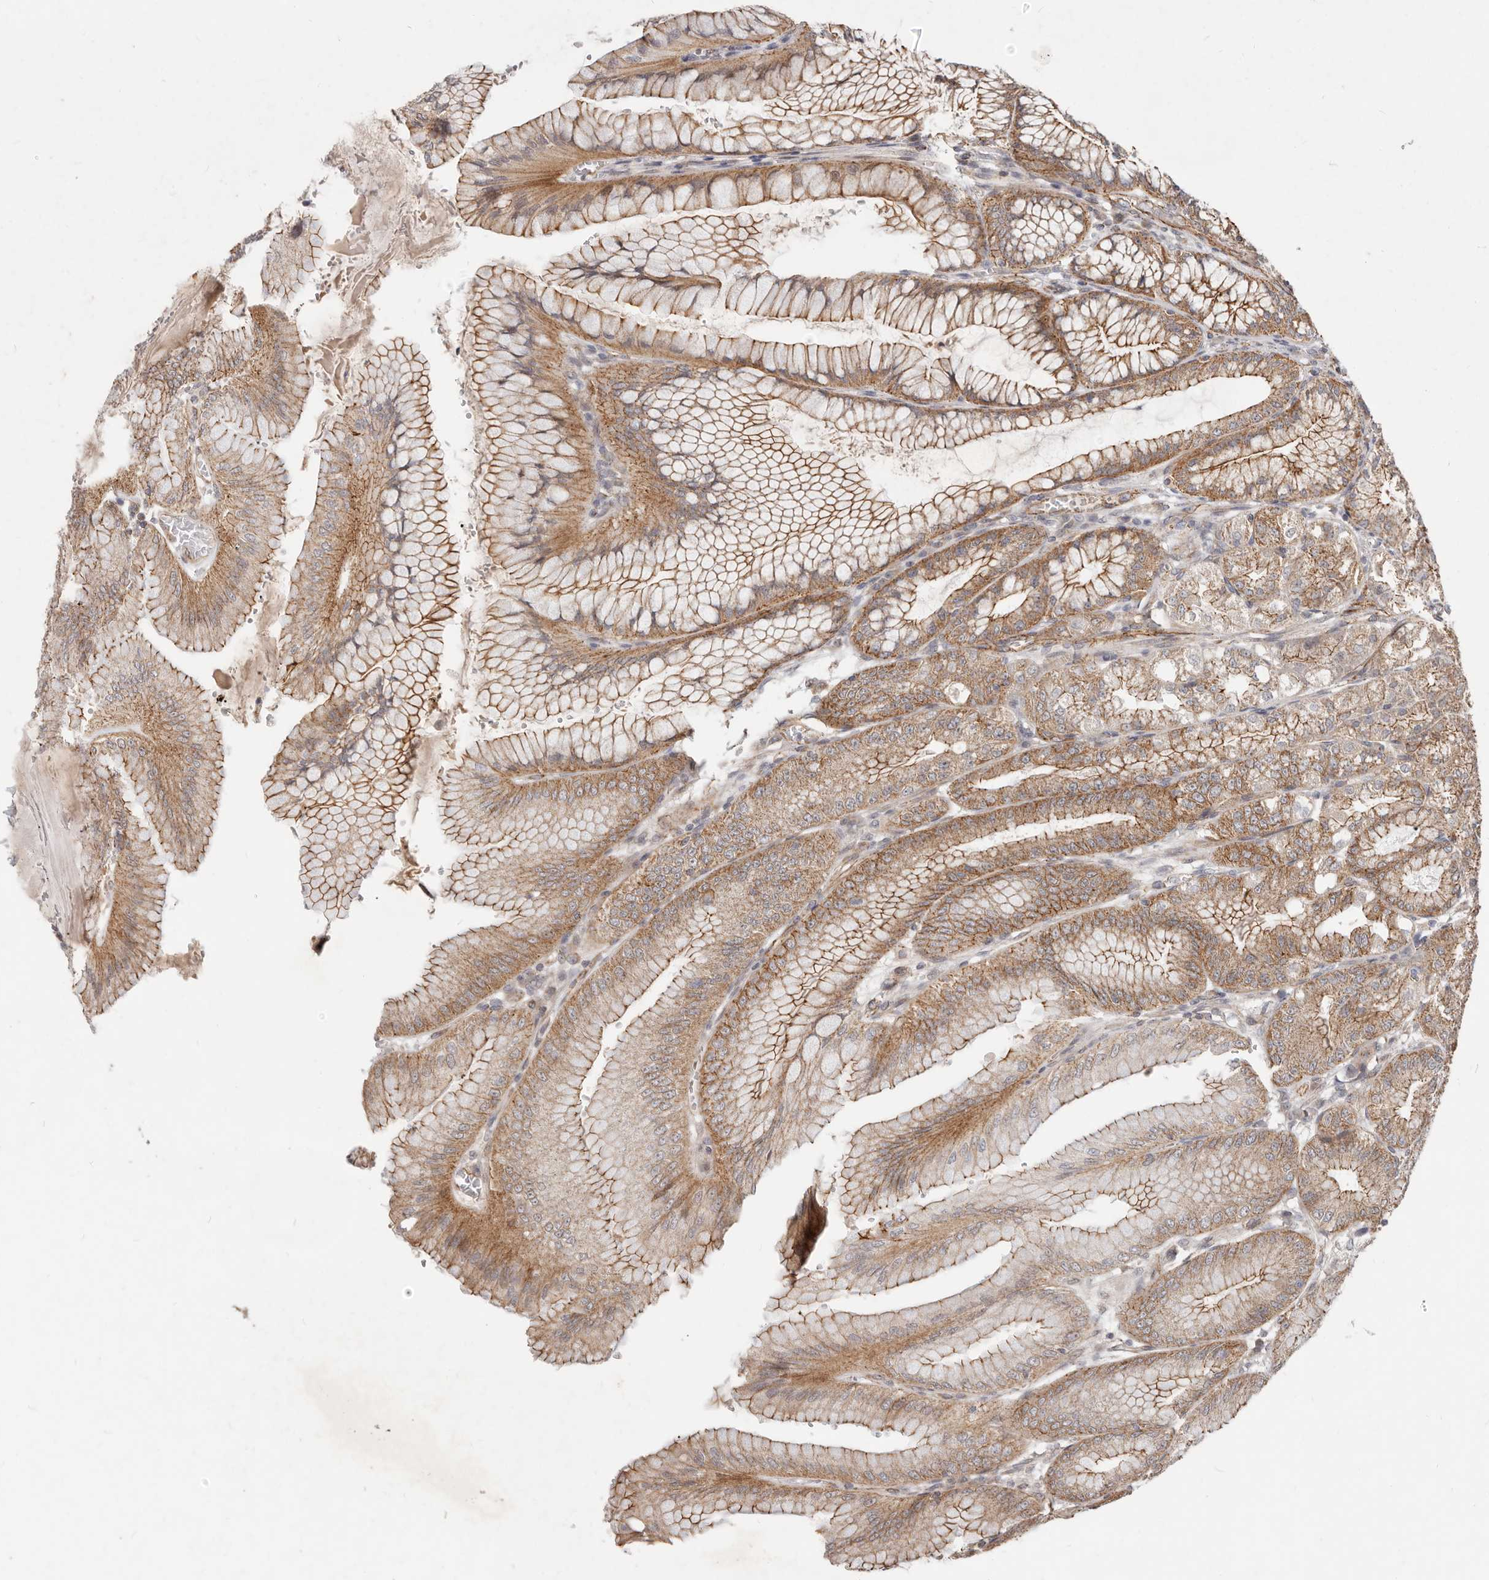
{"staining": {"intensity": "moderate", "quantity": ">75%", "location": "cytoplasmic/membranous"}, "tissue": "stomach", "cell_type": "Glandular cells", "image_type": "normal", "snomed": [{"axis": "morphology", "description": "Normal tissue, NOS"}, {"axis": "topography", "description": "Stomach, lower"}], "caption": "The histopathology image displays immunohistochemical staining of benign stomach. There is moderate cytoplasmic/membranous expression is present in approximately >75% of glandular cells.", "gene": "USP49", "patient": {"sex": "male", "age": 71}}